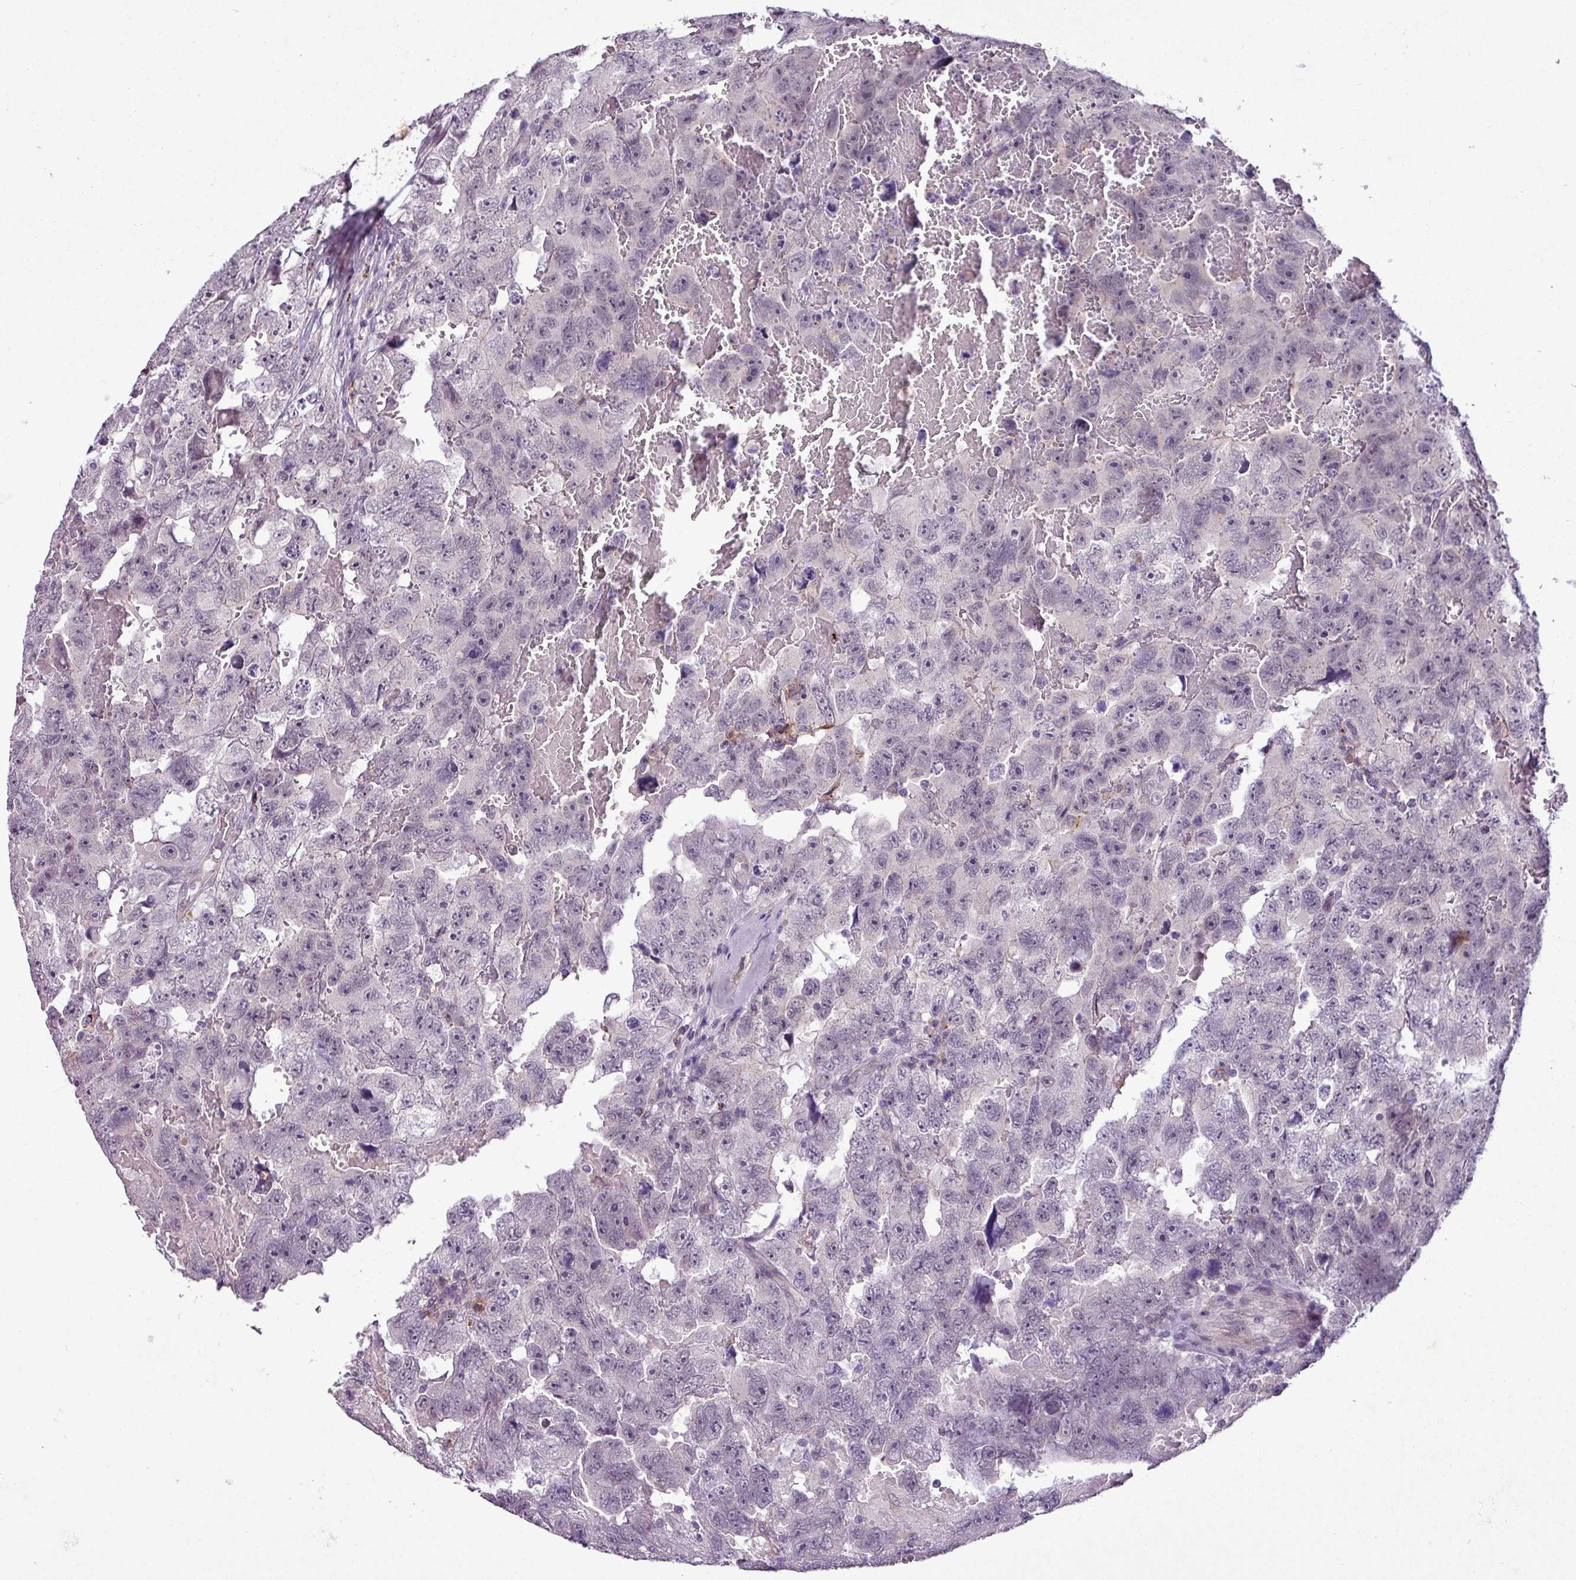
{"staining": {"intensity": "negative", "quantity": "none", "location": "none"}, "tissue": "testis cancer", "cell_type": "Tumor cells", "image_type": "cancer", "snomed": [{"axis": "morphology", "description": "Carcinoma, Embryonal, NOS"}, {"axis": "topography", "description": "Testis"}], "caption": "This is an immunohistochemistry (IHC) micrograph of human embryonal carcinoma (testis). There is no staining in tumor cells.", "gene": "C9orf24", "patient": {"sex": "male", "age": 45}}